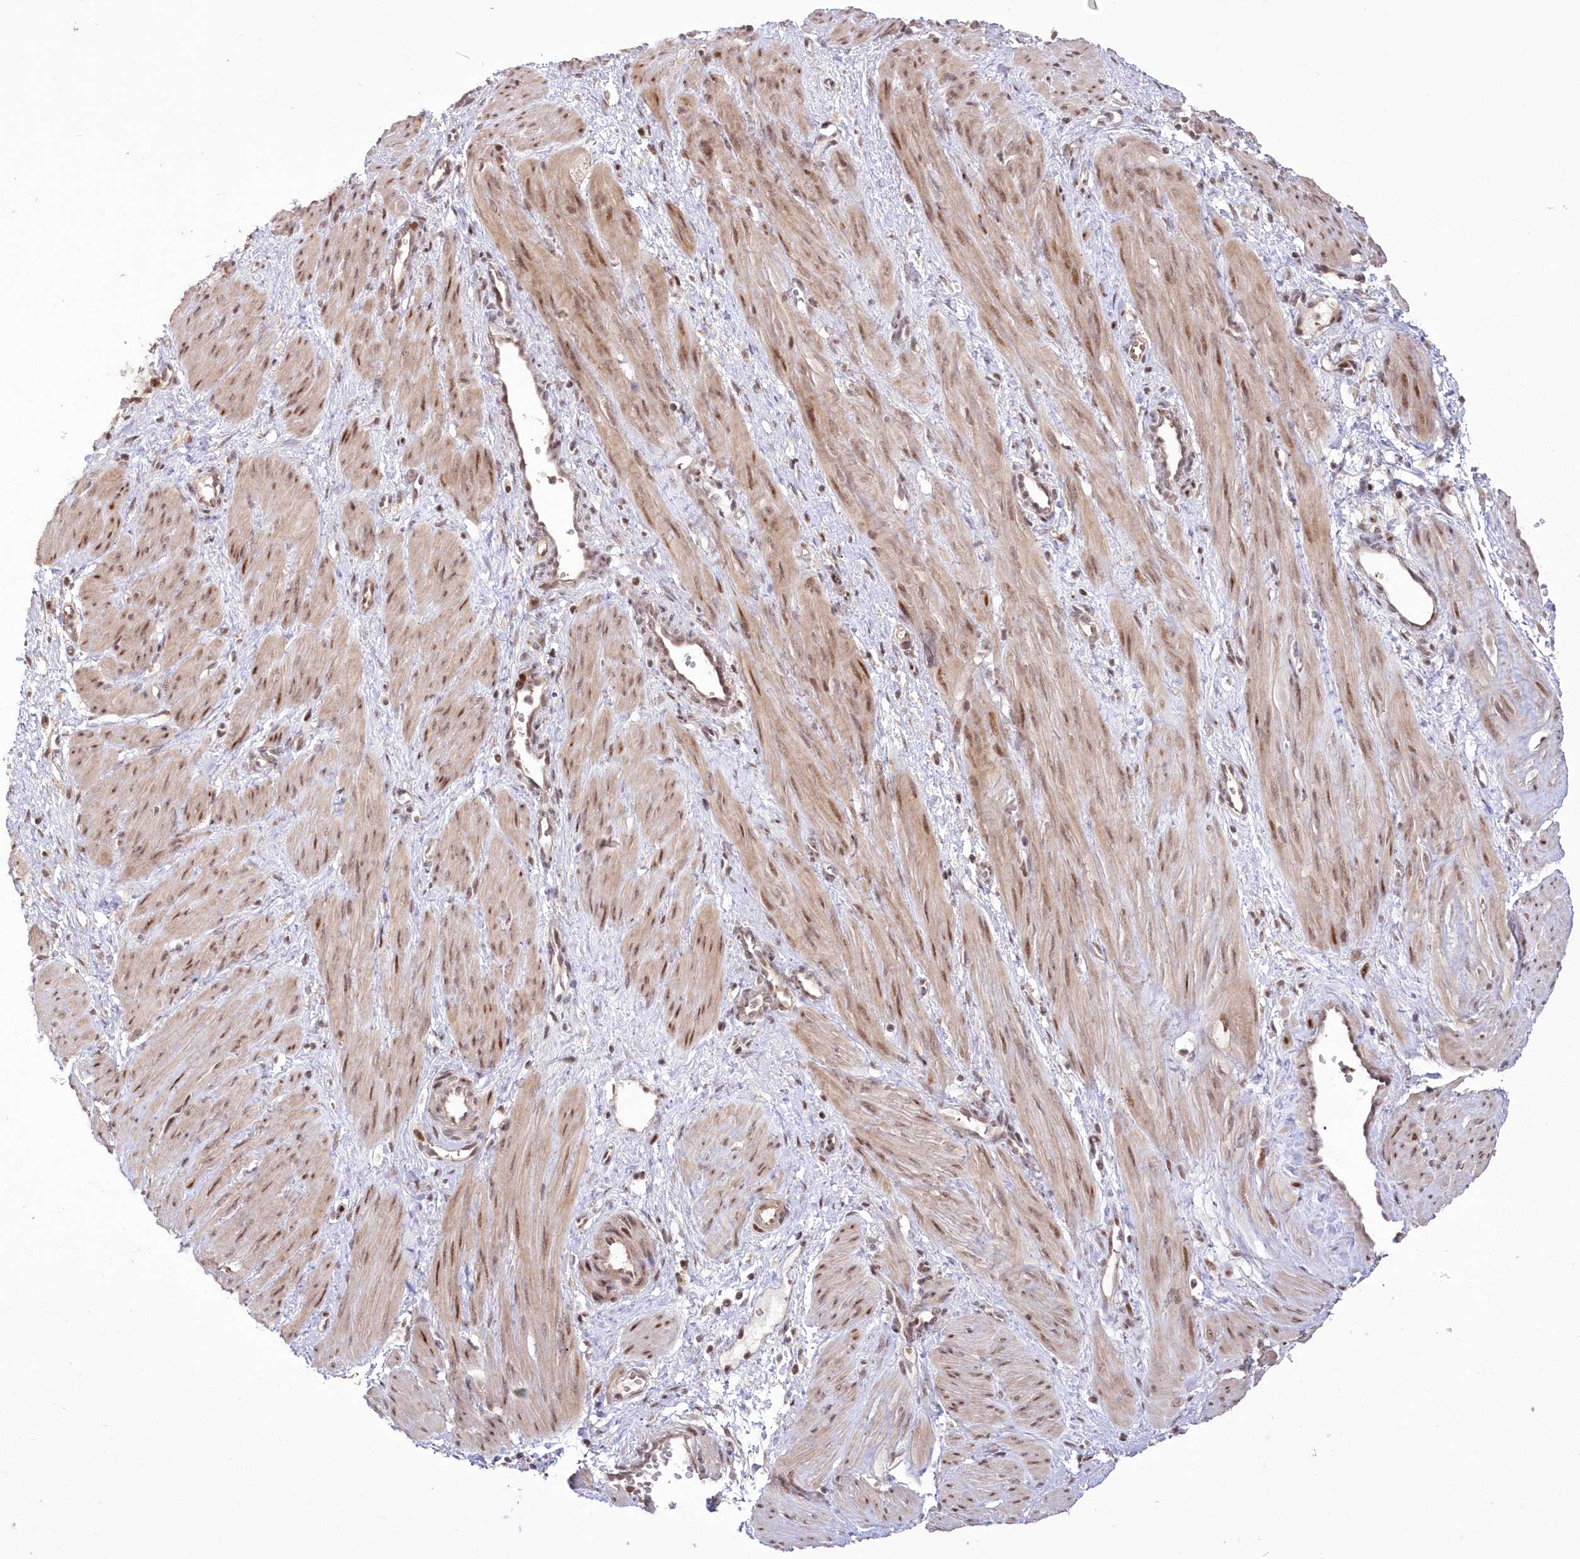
{"staining": {"intensity": "moderate", "quantity": ">75%", "location": "cytoplasmic/membranous,nuclear"}, "tissue": "smooth muscle", "cell_type": "Smooth muscle cells", "image_type": "normal", "snomed": [{"axis": "morphology", "description": "Normal tissue, NOS"}, {"axis": "topography", "description": "Endometrium"}], "caption": "A histopathology image showing moderate cytoplasmic/membranous,nuclear expression in about >75% of smooth muscle cells in benign smooth muscle, as visualized by brown immunohistochemical staining.", "gene": "WBP1L", "patient": {"sex": "female", "age": 33}}